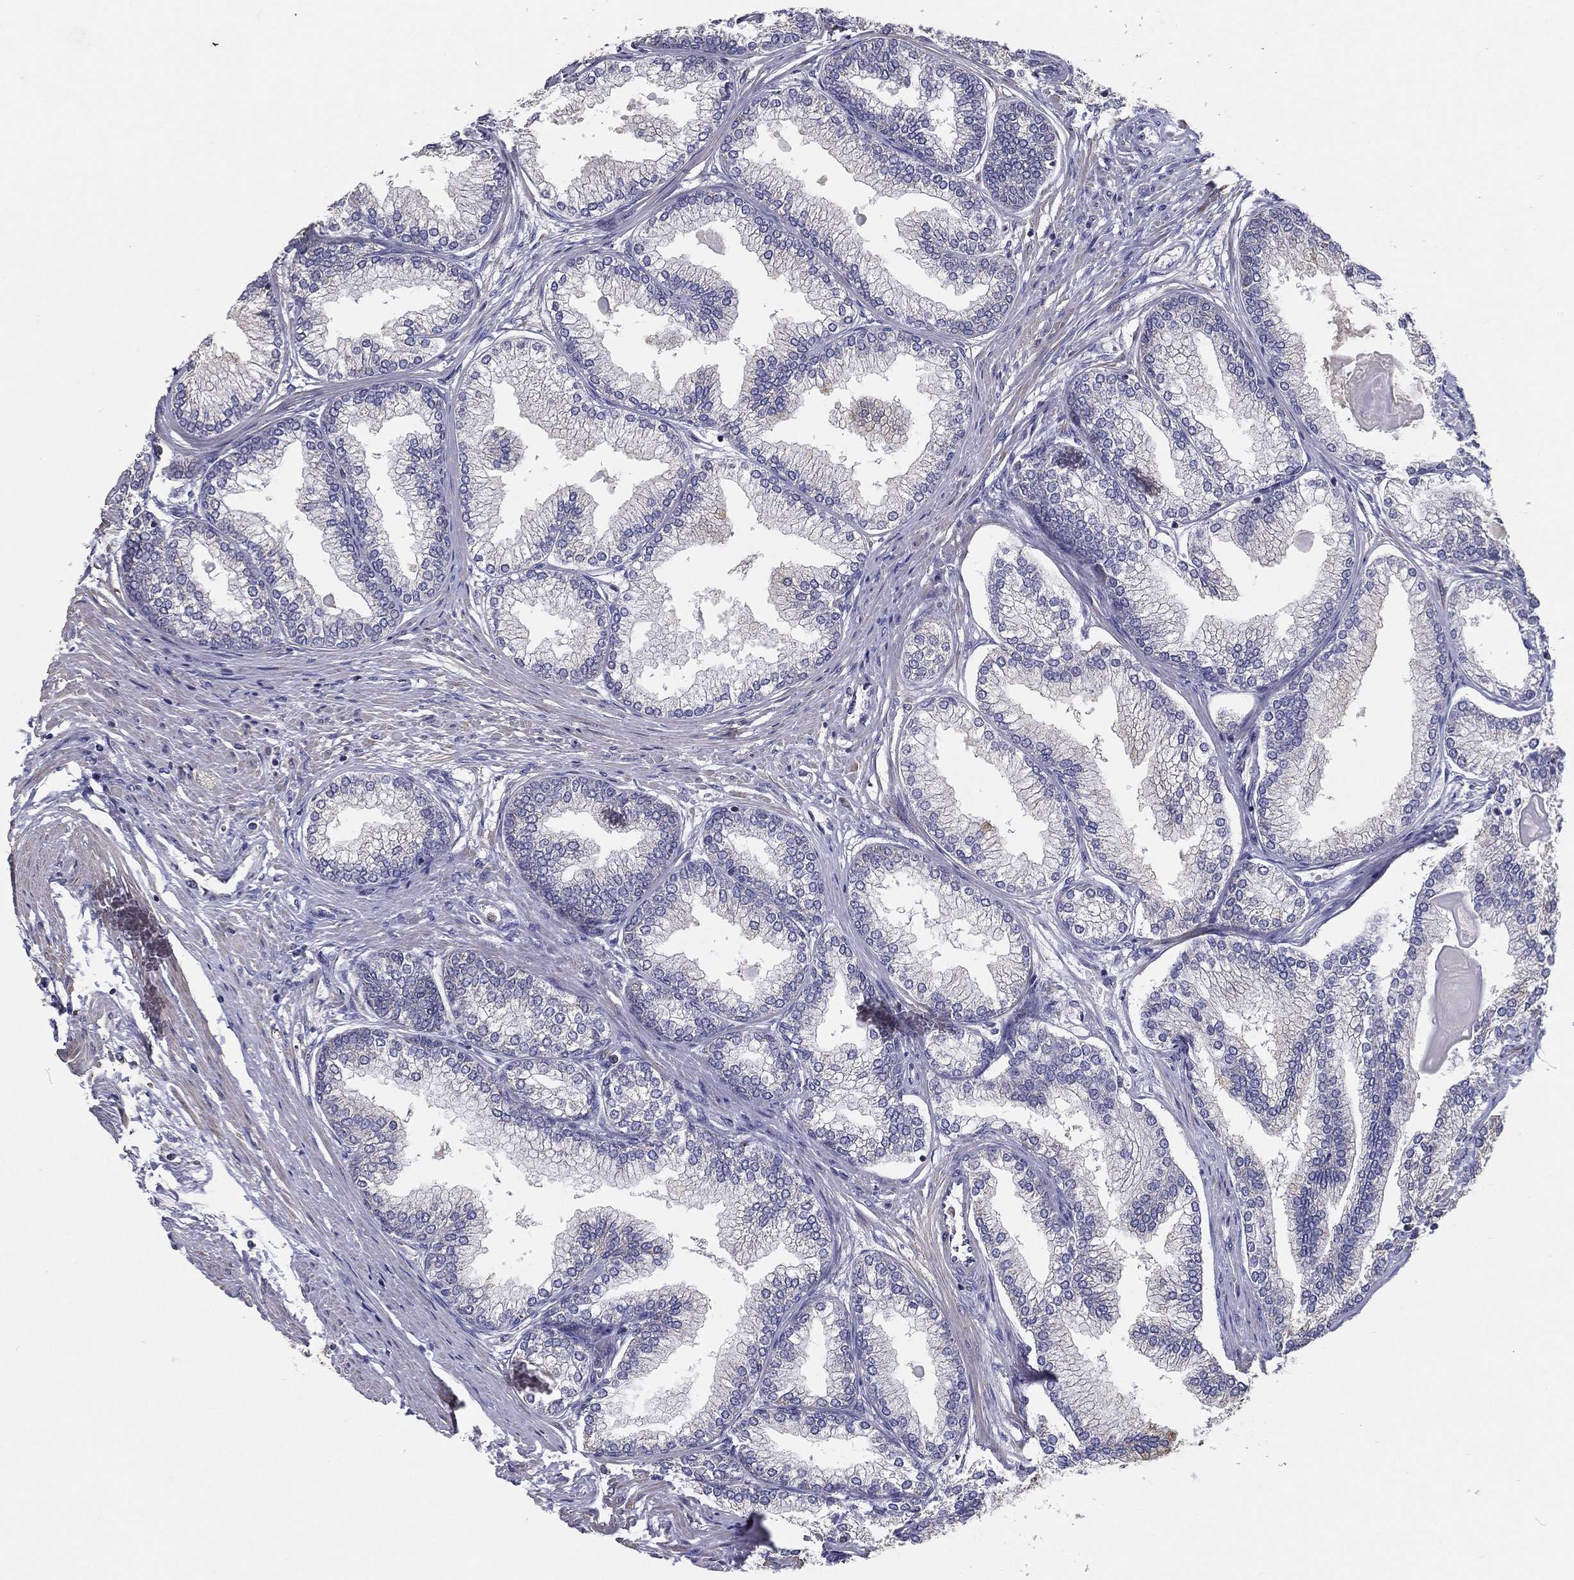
{"staining": {"intensity": "negative", "quantity": "none", "location": "none"}, "tissue": "prostate", "cell_type": "Glandular cells", "image_type": "normal", "snomed": [{"axis": "morphology", "description": "Normal tissue, NOS"}, {"axis": "topography", "description": "Prostate"}], "caption": "The histopathology image shows no significant positivity in glandular cells of prostate. The staining was performed using DAB to visualize the protein expression in brown, while the nuclei were stained in blue with hematoxylin (Magnification: 20x).", "gene": "PCSK1", "patient": {"sex": "male", "age": 72}}